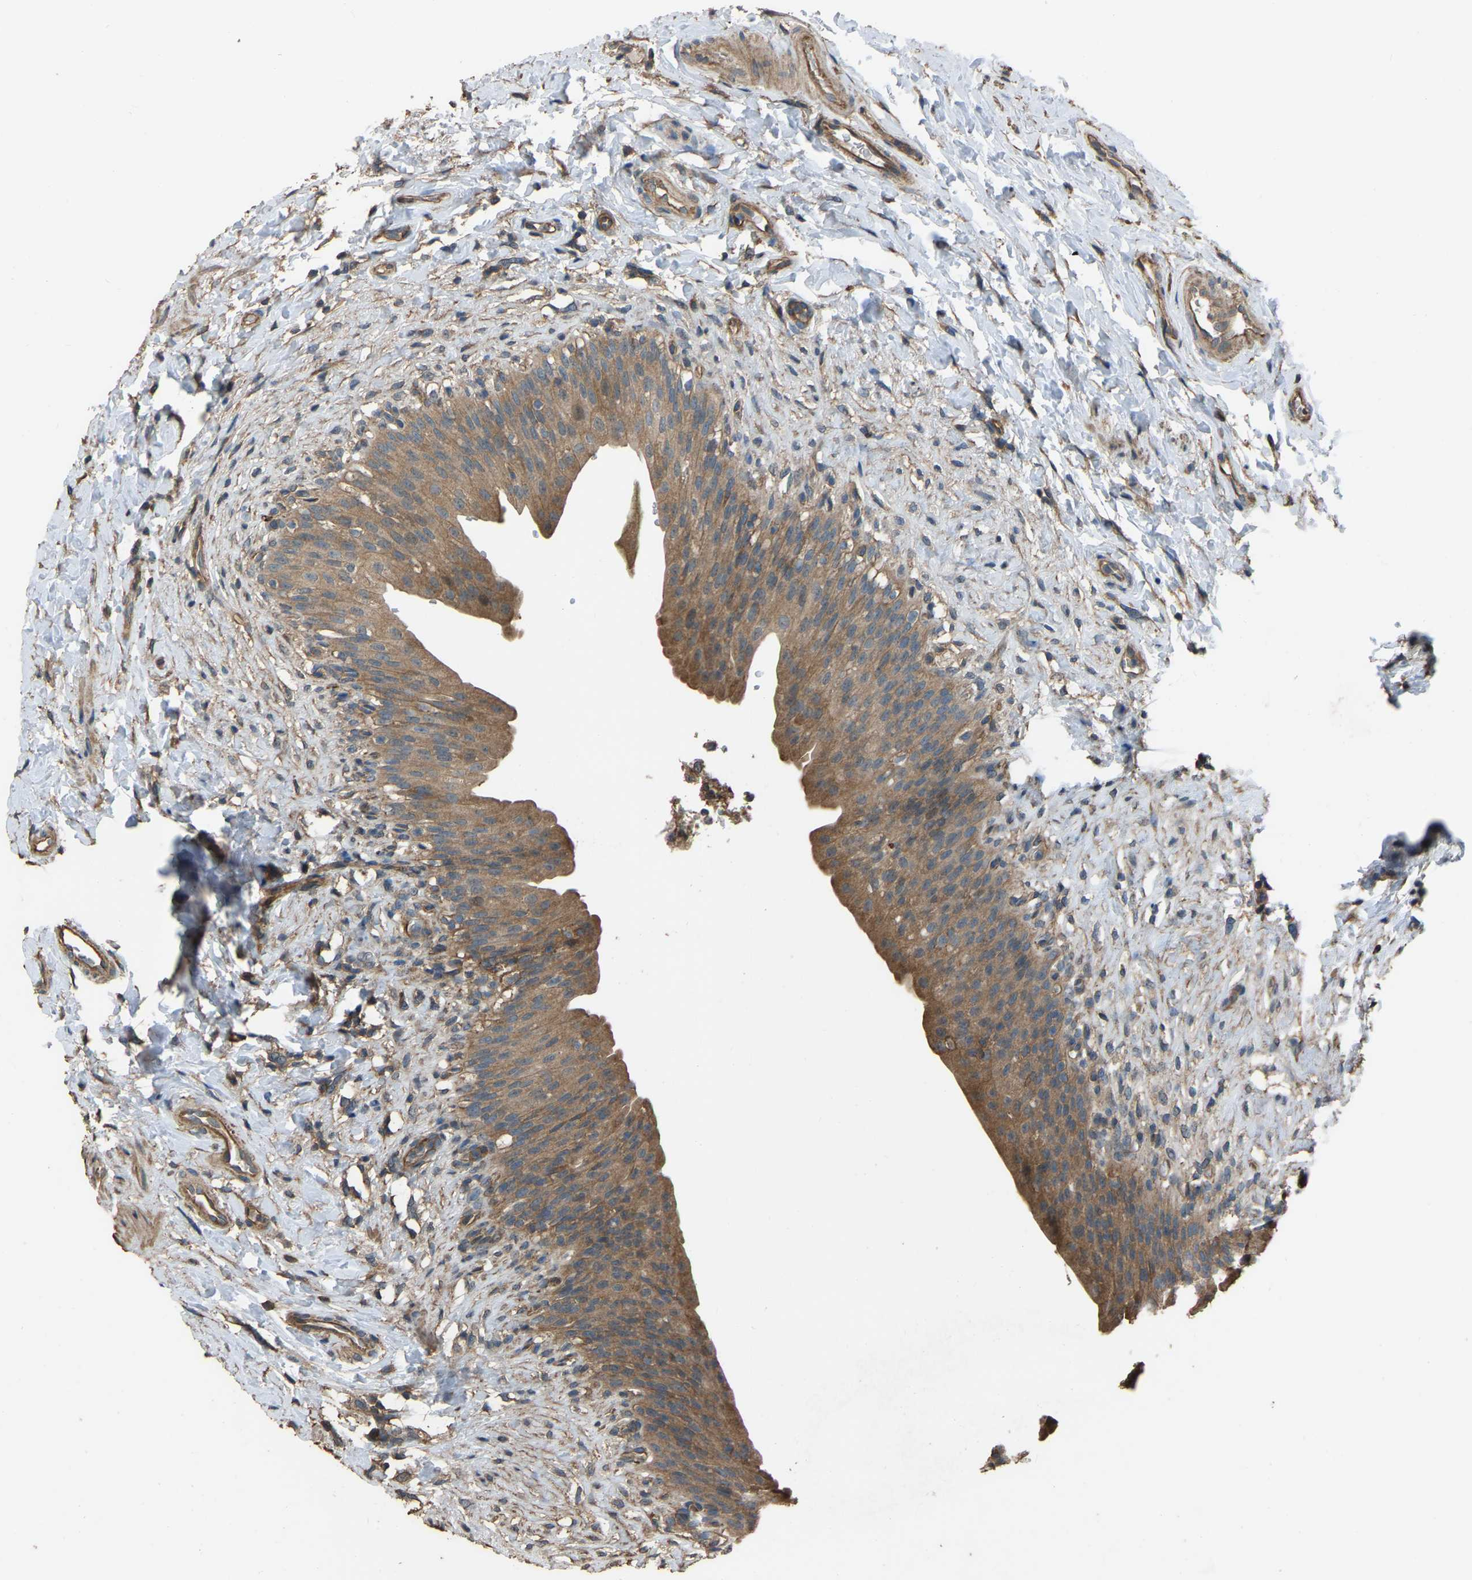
{"staining": {"intensity": "moderate", "quantity": ">75%", "location": "cytoplasmic/membranous"}, "tissue": "urinary bladder", "cell_type": "Urothelial cells", "image_type": "normal", "snomed": [{"axis": "morphology", "description": "Normal tissue, NOS"}, {"axis": "topography", "description": "Urinary bladder"}], "caption": "Immunohistochemistry (DAB (3,3'-diaminobenzidine)) staining of benign urinary bladder shows moderate cytoplasmic/membranous protein staining in about >75% of urothelial cells.", "gene": "SLC4A2", "patient": {"sex": "female", "age": 79}}